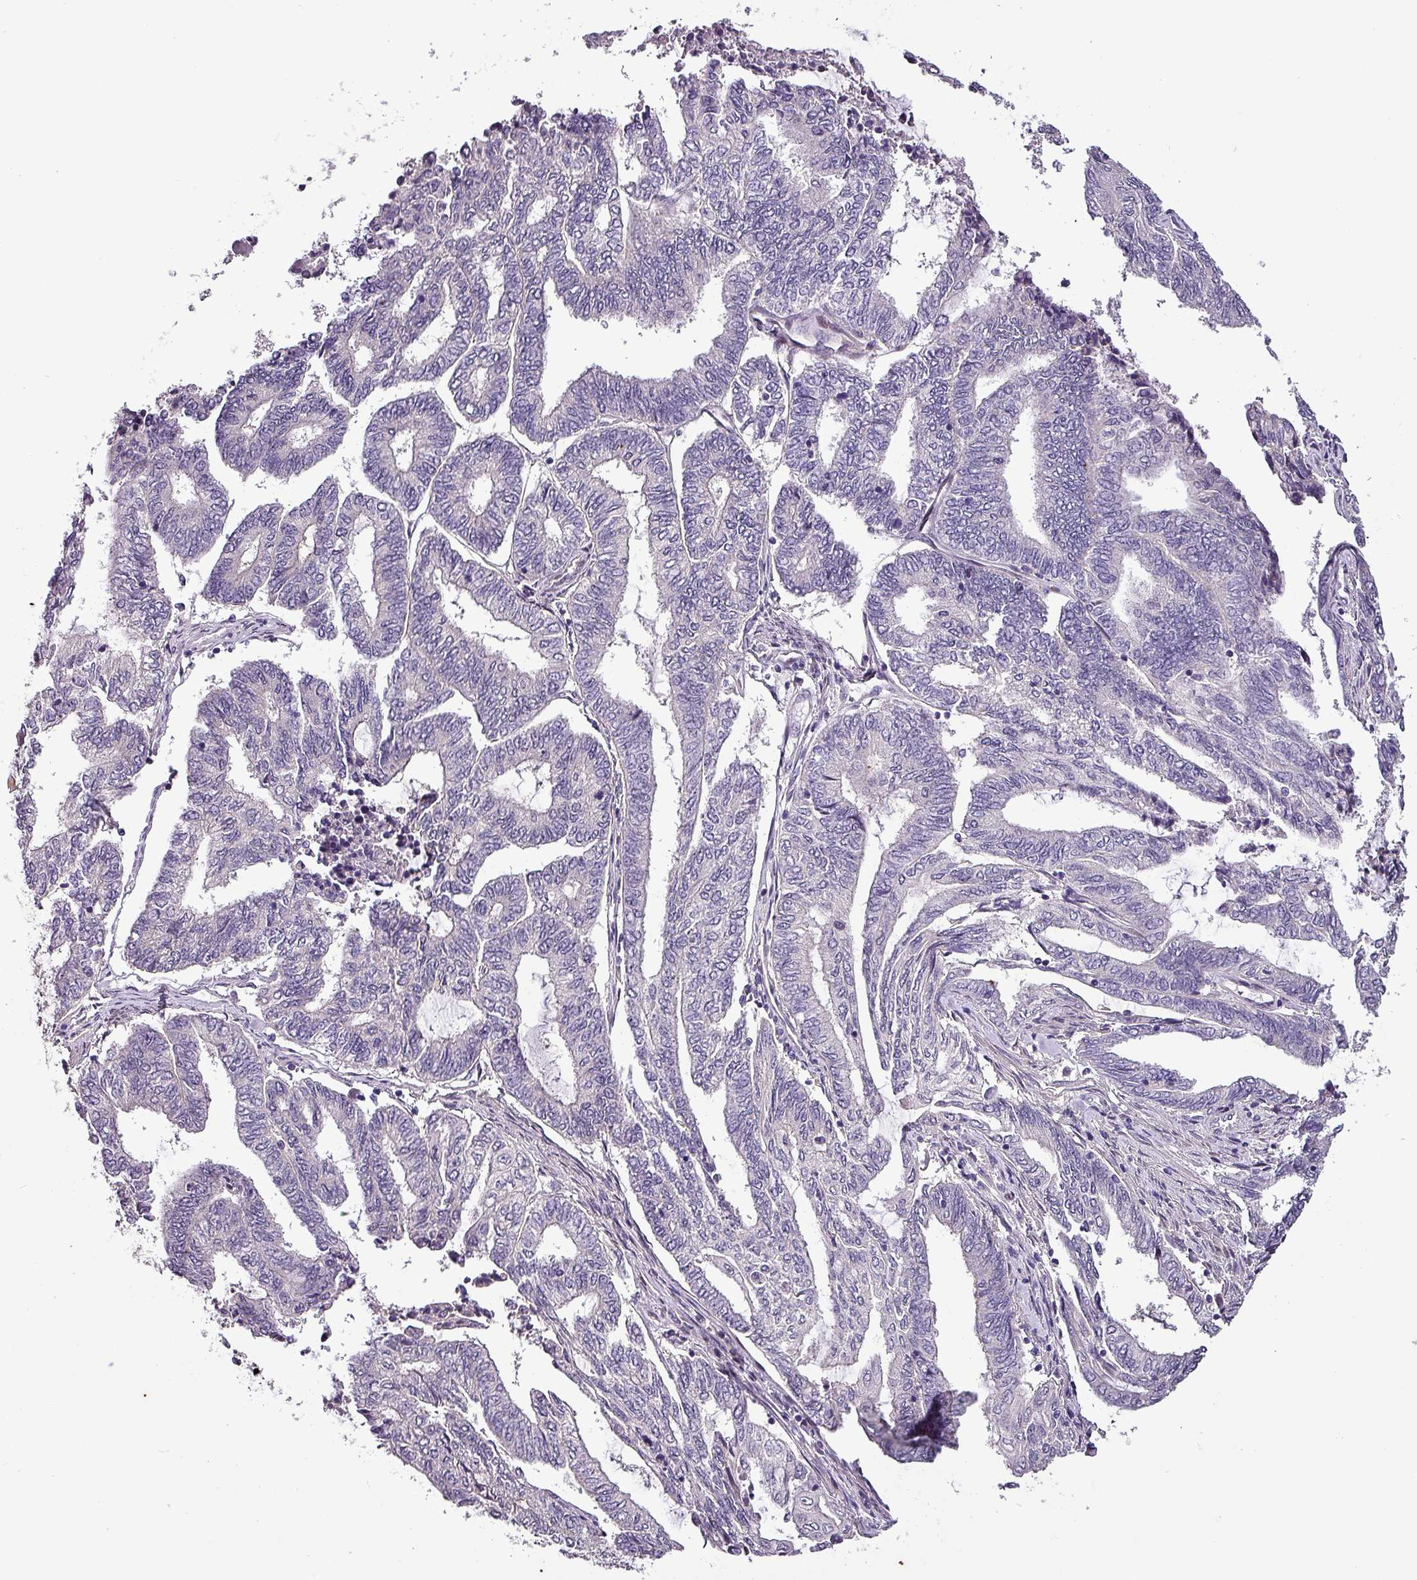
{"staining": {"intensity": "negative", "quantity": "none", "location": "none"}, "tissue": "endometrial cancer", "cell_type": "Tumor cells", "image_type": "cancer", "snomed": [{"axis": "morphology", "description": "Adenocarcinoma, NOS"}, {"axis": "topography", "description": "Uterus"}, {"axis": "topography", "description": "Endometrium"}], "caption": "An immunohistochemistry image of endometrial adenocarcinoma is shown. There is no staining in tumor cells of endometrial adenocarcinoma.", "gene": "GRAPL", "patient": {"sex": "female", "age": 70}}